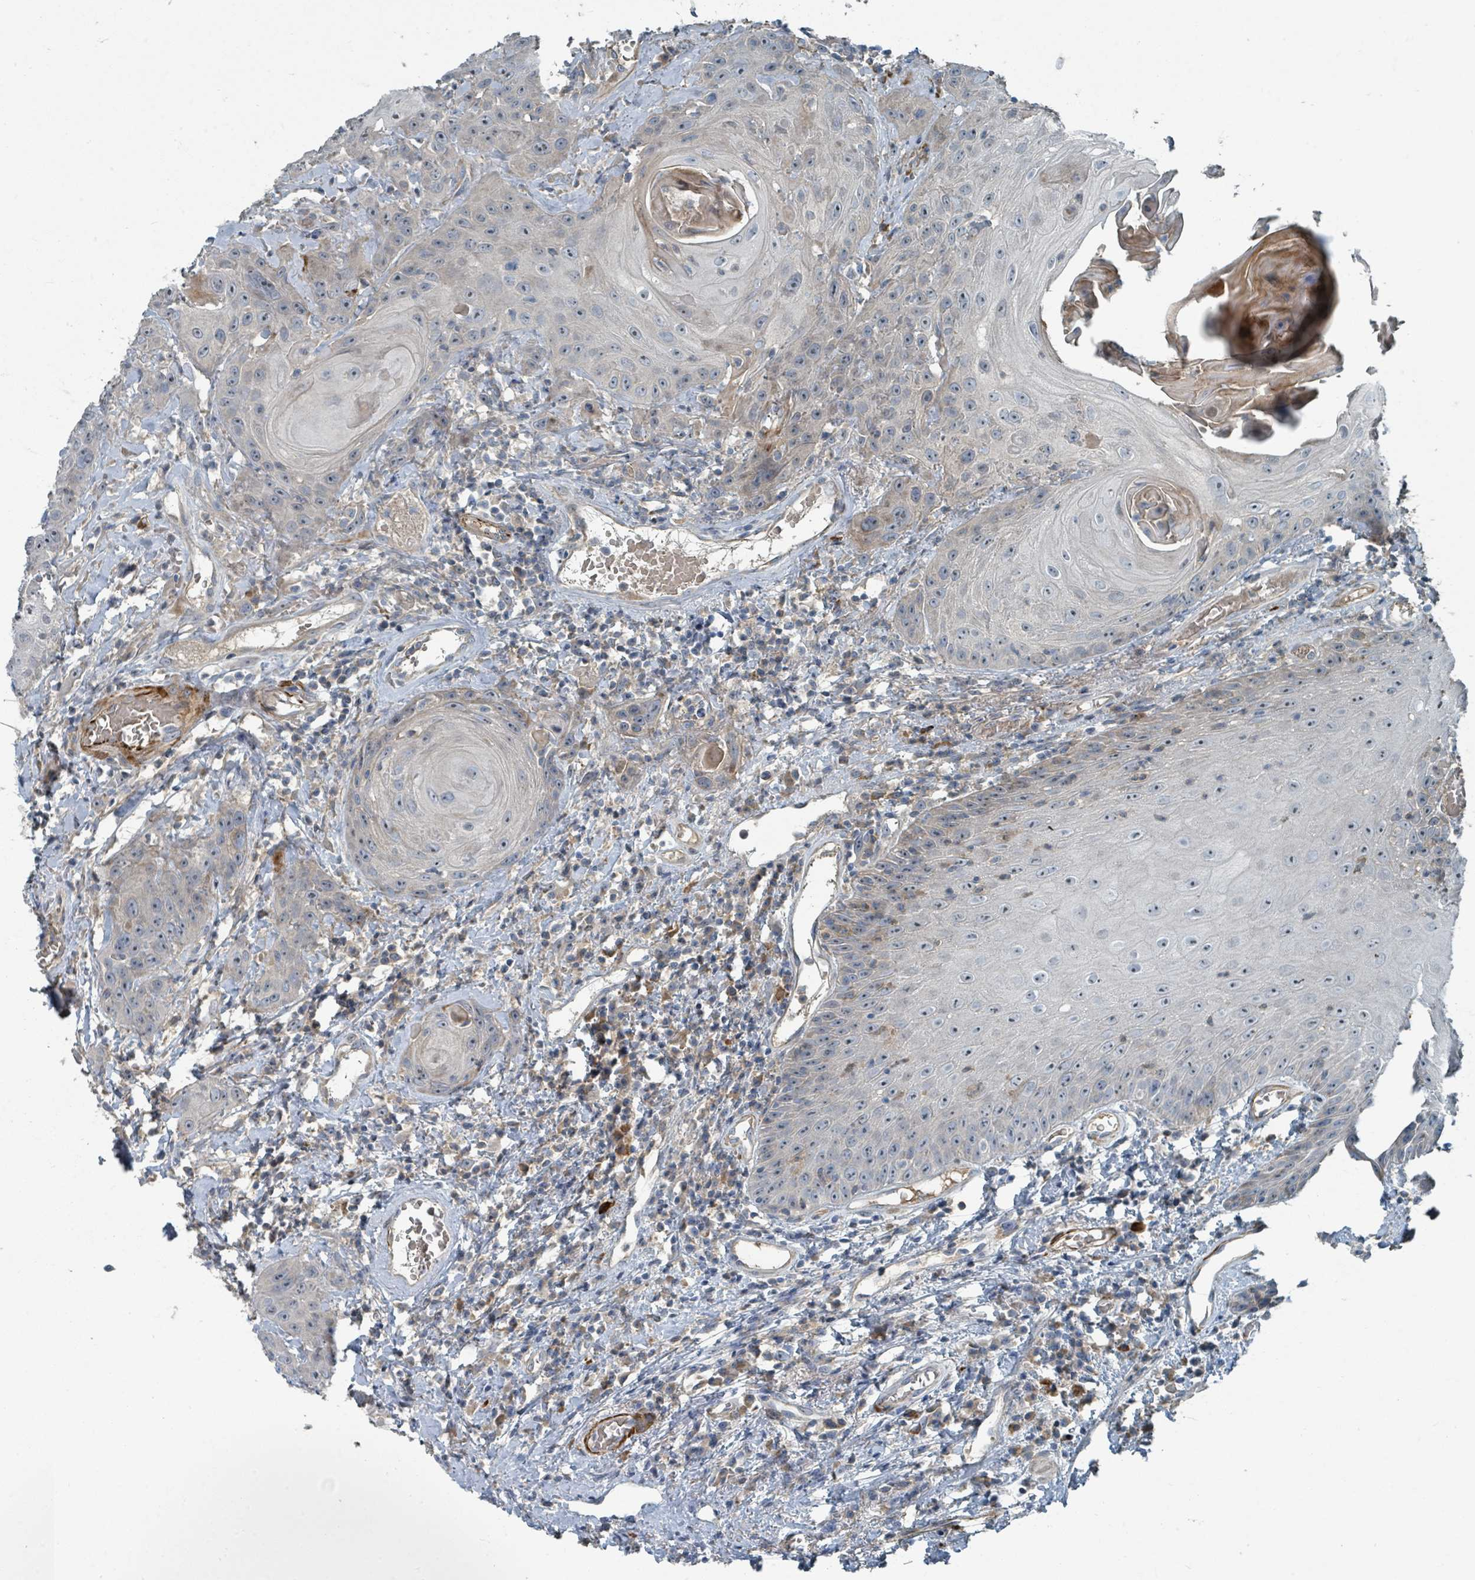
{"staining": {"intensity": "weak", "quantity": "<25%", "location": "cytoplasmic/membranous"}, "tissue": "head and neck cancer", "cell_type": "Tumor cells", "image_type": "cancer", "snomed": [{"axis": "morphology", "description": "Squamous cell carcinoma, NOS"}, {"axis": "topography", "description": "Head-Neck"}], "caption": "There is no significant positivity in tumor cells of squamous cell carcinoma (head and neck).", "gene": "SLC44A5", "patient": {"sex": "female", "age": 59}}